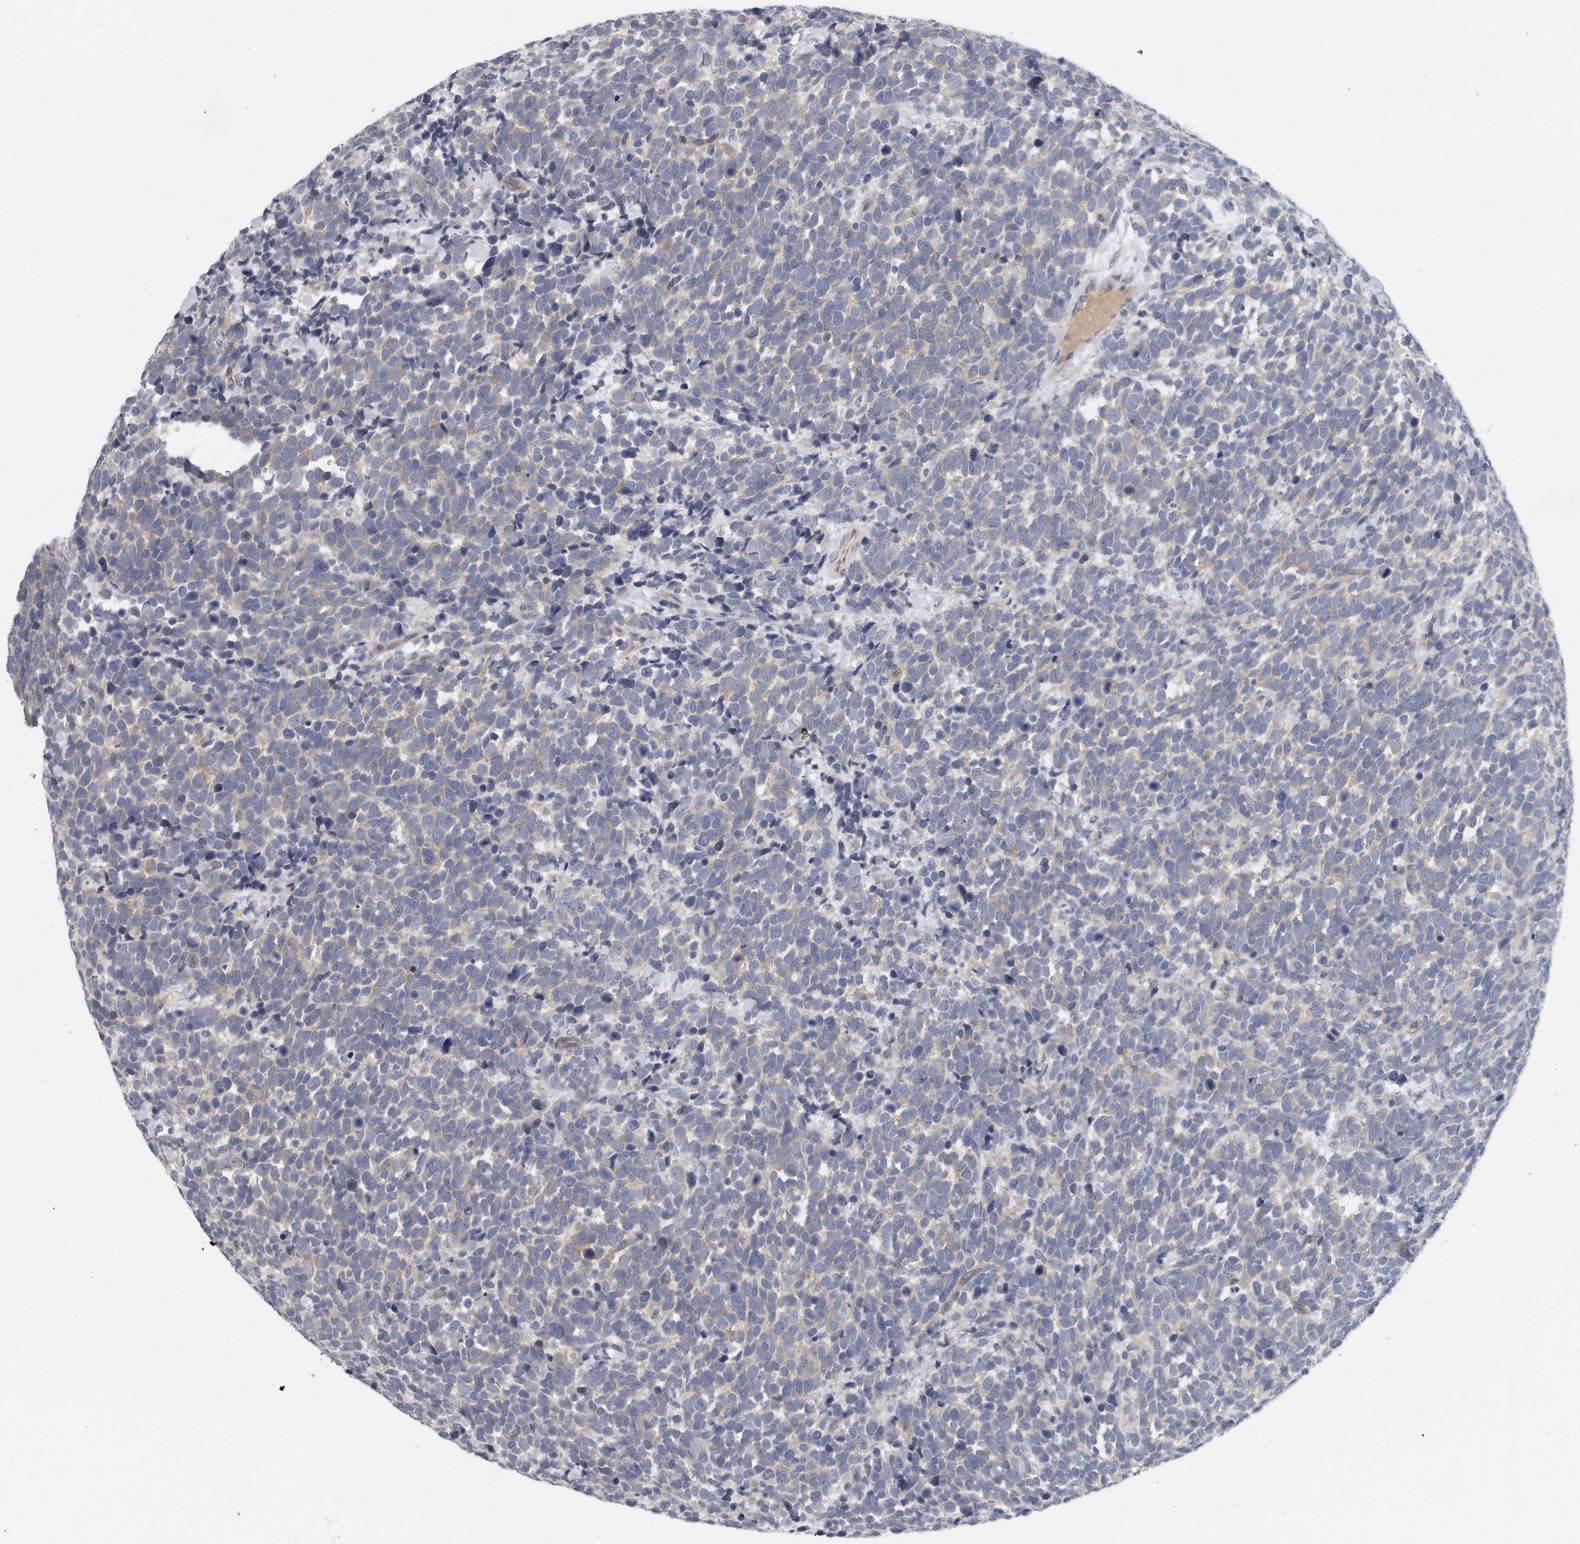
{"staining": {"intensity": "weak", "quantity": "<25%", "location": "cytoplasmic/membranous"}, "tissue": "urothelial cancer", "cell_type": "Tumor cells", "image_type": "cancer", "snomed": [{"axis": "morphology", "description": "Urothelial carcinoma, High grade"}, {"axis": "topography", "description": "Urinary bladder"}], "caption": "A high-resolution micrograph shows immunohistochemistry (IHC) staining of urothelial carcinoma (high-grade), which displays no significant staining in tumor cells.", "gene": "PLEKHA6", "patient": {"sex": "female", "age": 82}}